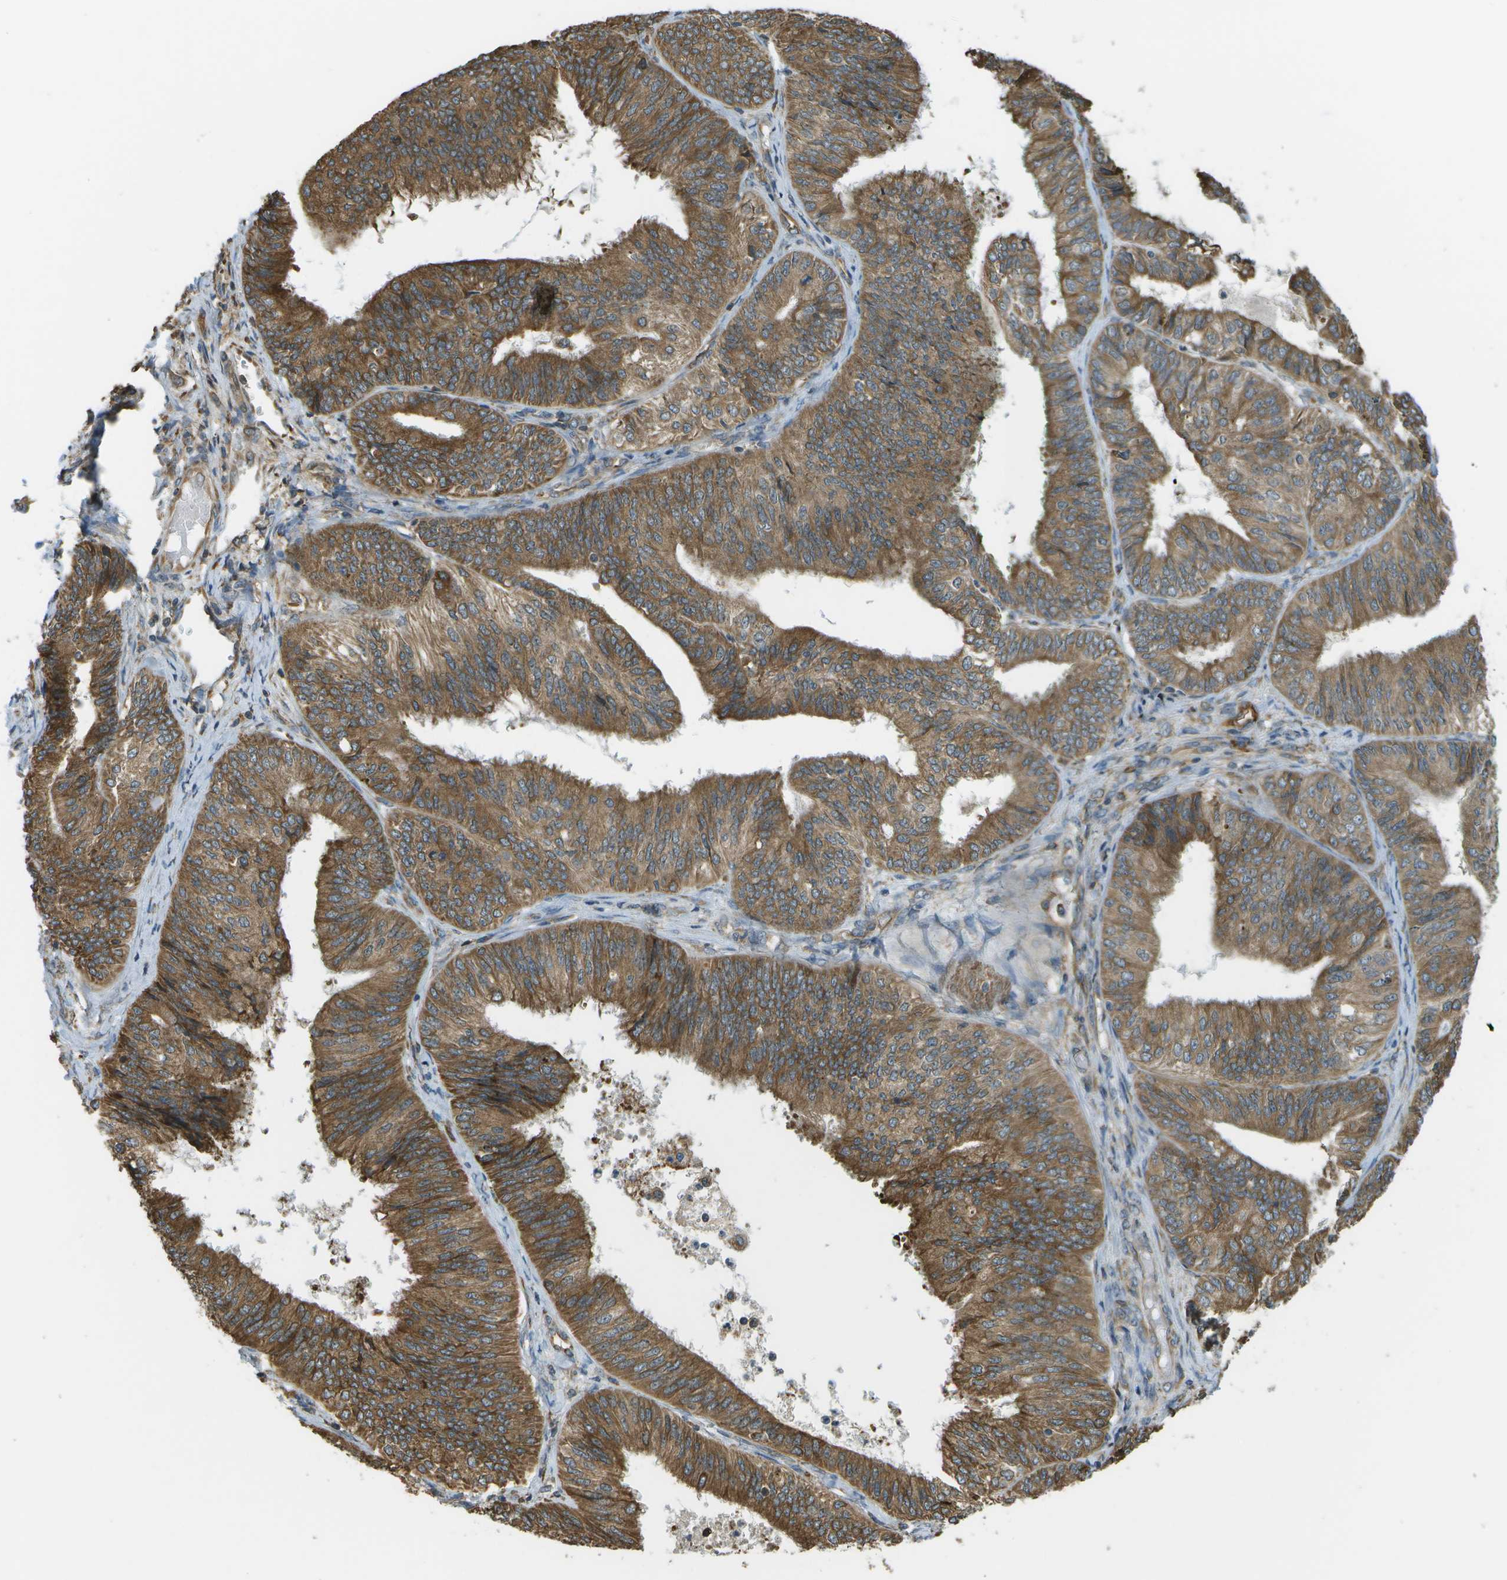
{"staining": {"intensity": "strong", "quantity": ">75%", "location": "cytoplasmic/membranous"}, "tissue": "endometrial cancer", "cell_type": "Tumor cells", "image_type": "cancer", "snomed": [{"axis": "morphology", "description": "Adenocarcinoma, NOS"}, {"axis": "topography", "description": "Endometrium"}], "caption": "Brown immunohistochemical staining in endometrial adenocarcinoma demonstrates strong cytoplasmic/membranous staining in about >75% of tumor cells.", "gene": "USP30", "patient": {"sex": "female", "age": 58}}